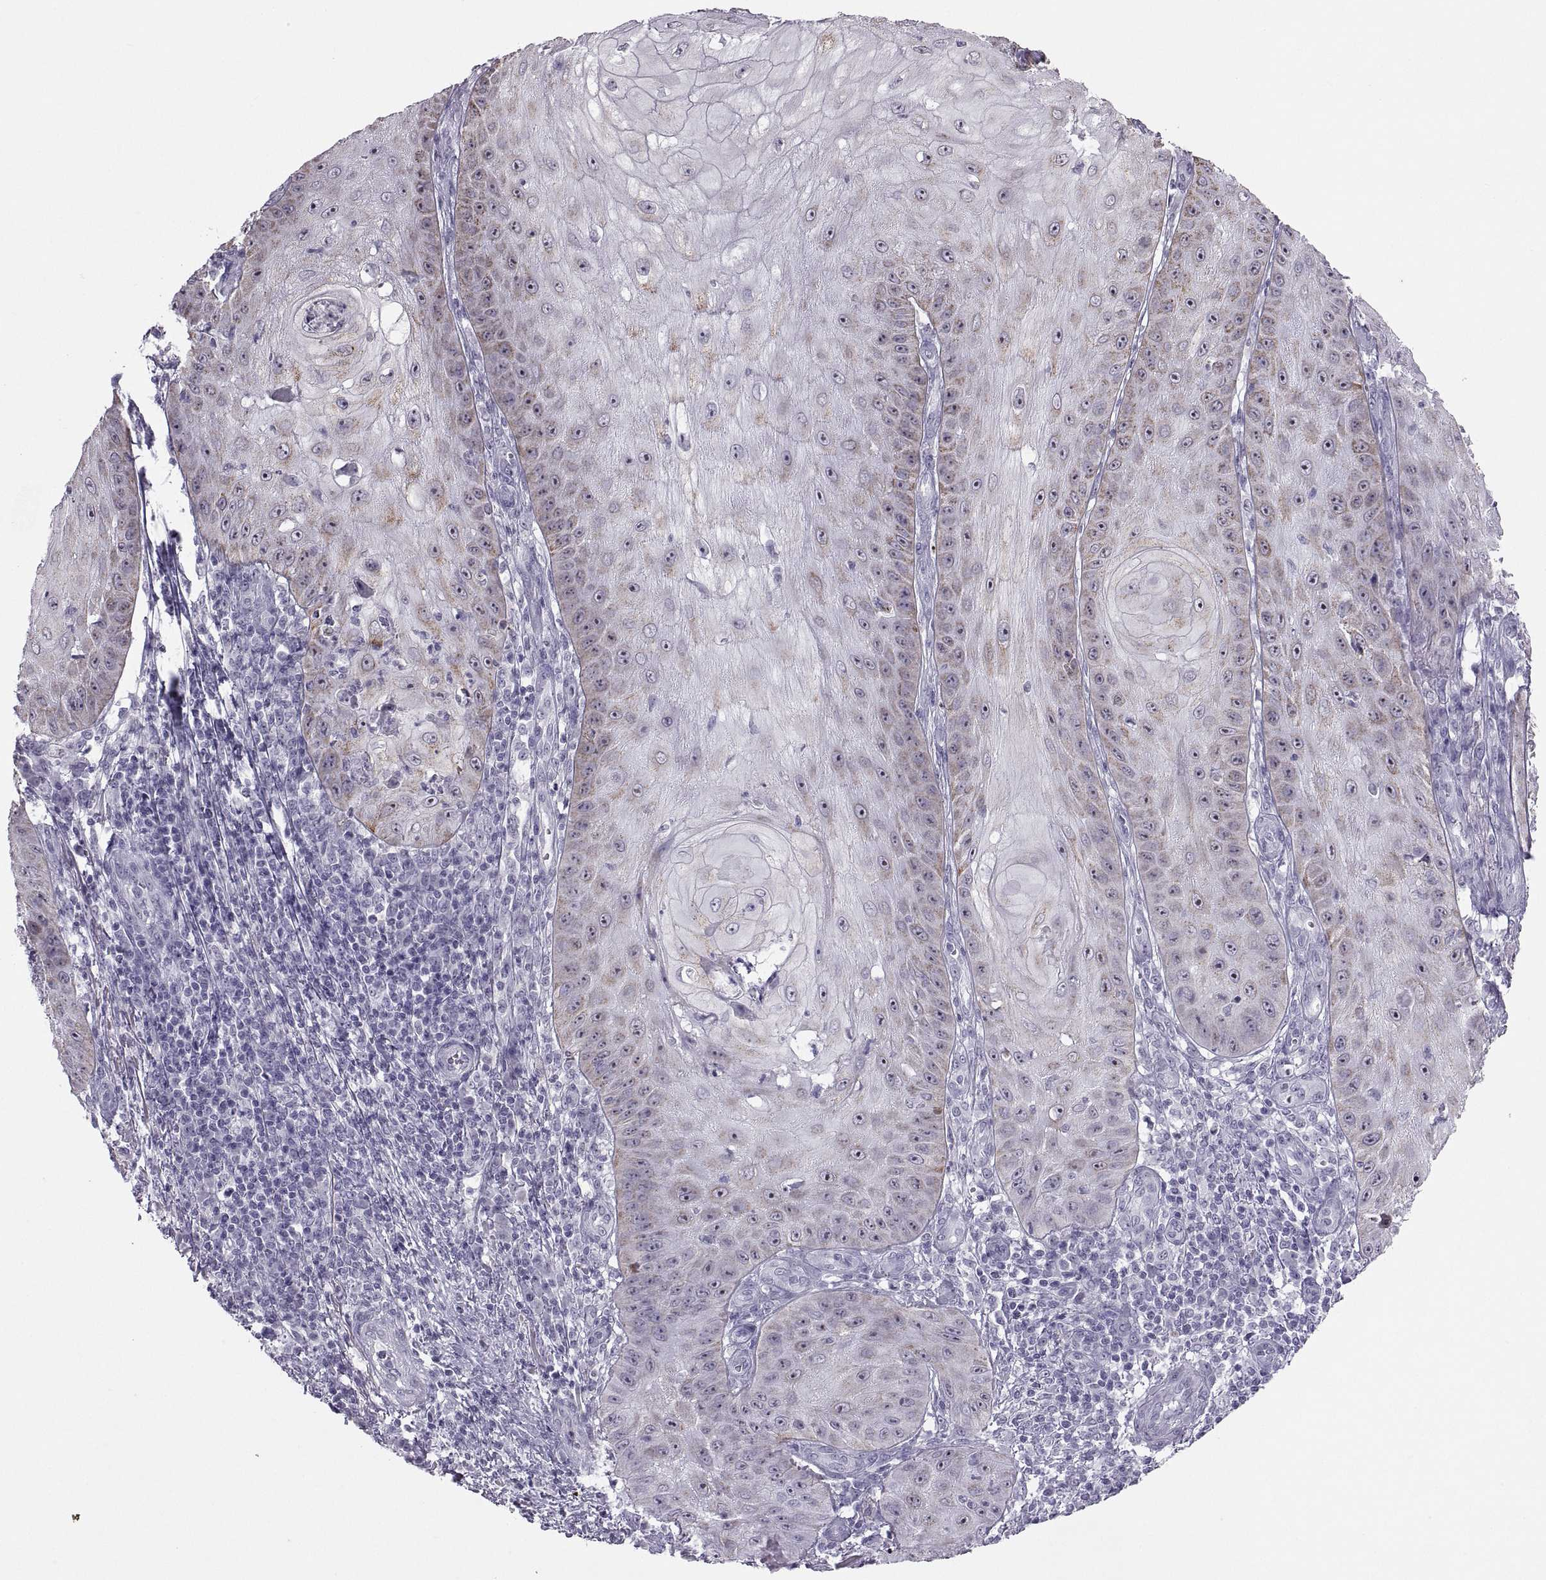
{"staining": {"intensity": "weak", "quantity": "<25%", "location": "cytoplasmic/membranous"}, "tissue": "skin cancer", "cell_type": "Tumor cells", "image_type": "cancer", "snomed": [{"axis": "morphology", "description": "Squamous cell carcinoma, NOS"}, {"axis": "topography", "description": "Skin"}], "caption": "Immunohistochemistry (IHC) histopathology image of human skin cancer stained for a protein (brown), which displays no positivity in tumor cells.", "gene": "ASIC2", "patient": {"sex": "male", "age": 70}}